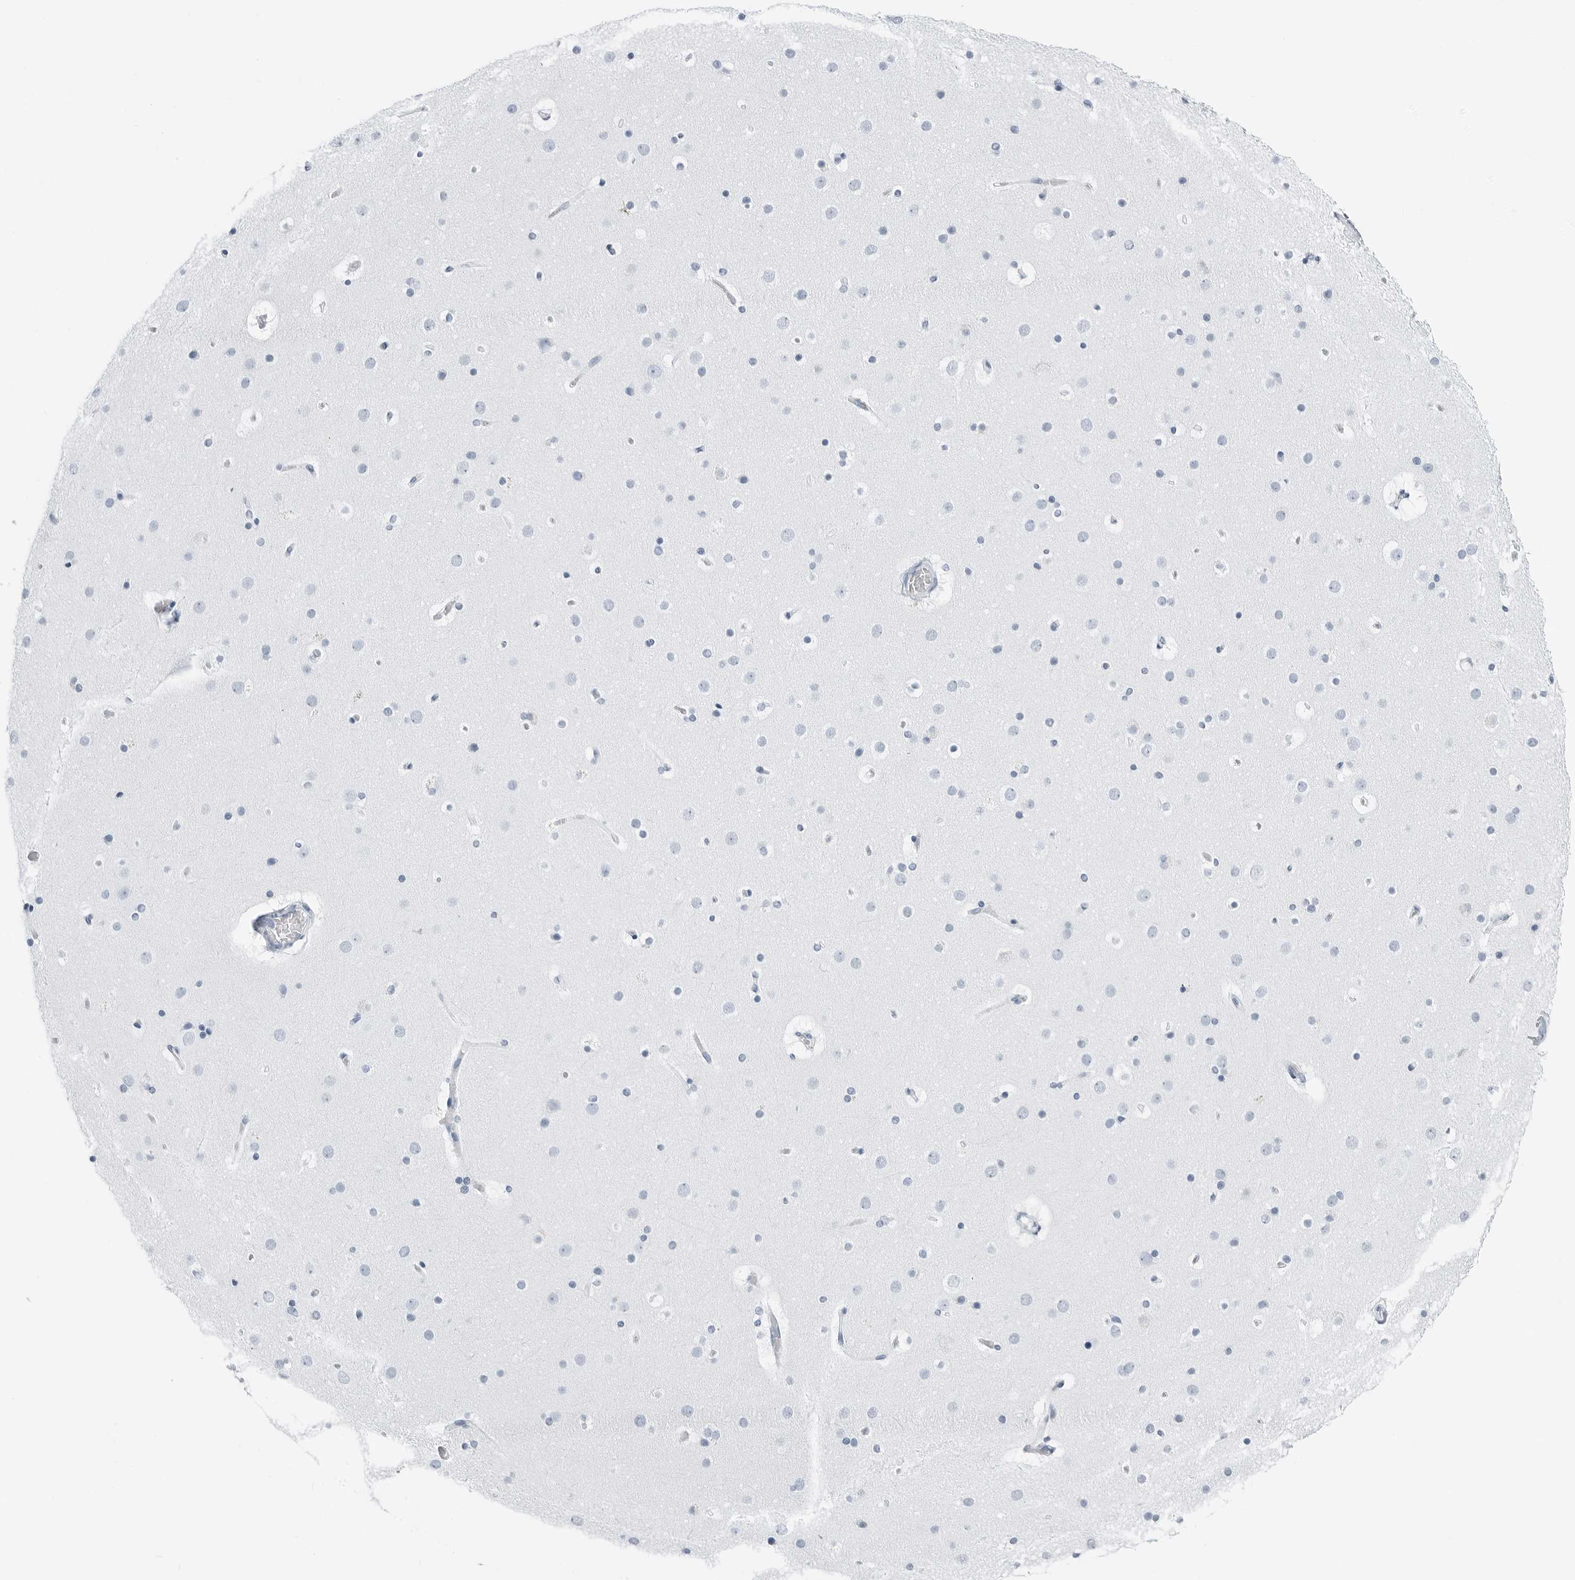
{"staining": {"intensity": "negative", "quantity": "none", "location": "none"}, "tissue": "cerebral cortex", "cell_type": "Endothelial cells", "image_type": "normal", "snomed": [{"axis": "morphology", "description": "Normal tissue, NOS"}, {"axis": "topography", "description": "Cerebral cortex"}], "caption": "The histopathology image reveals no staining of endothelial cells in benign cerebral cortex. (DAB (3,3'-diaminobenzidine) immunohistochemistry (IHC) visualized using brightfield microscopy, high magnification).", "gene": "SLPI", "patient": {"sex": "male", "age": 57}}